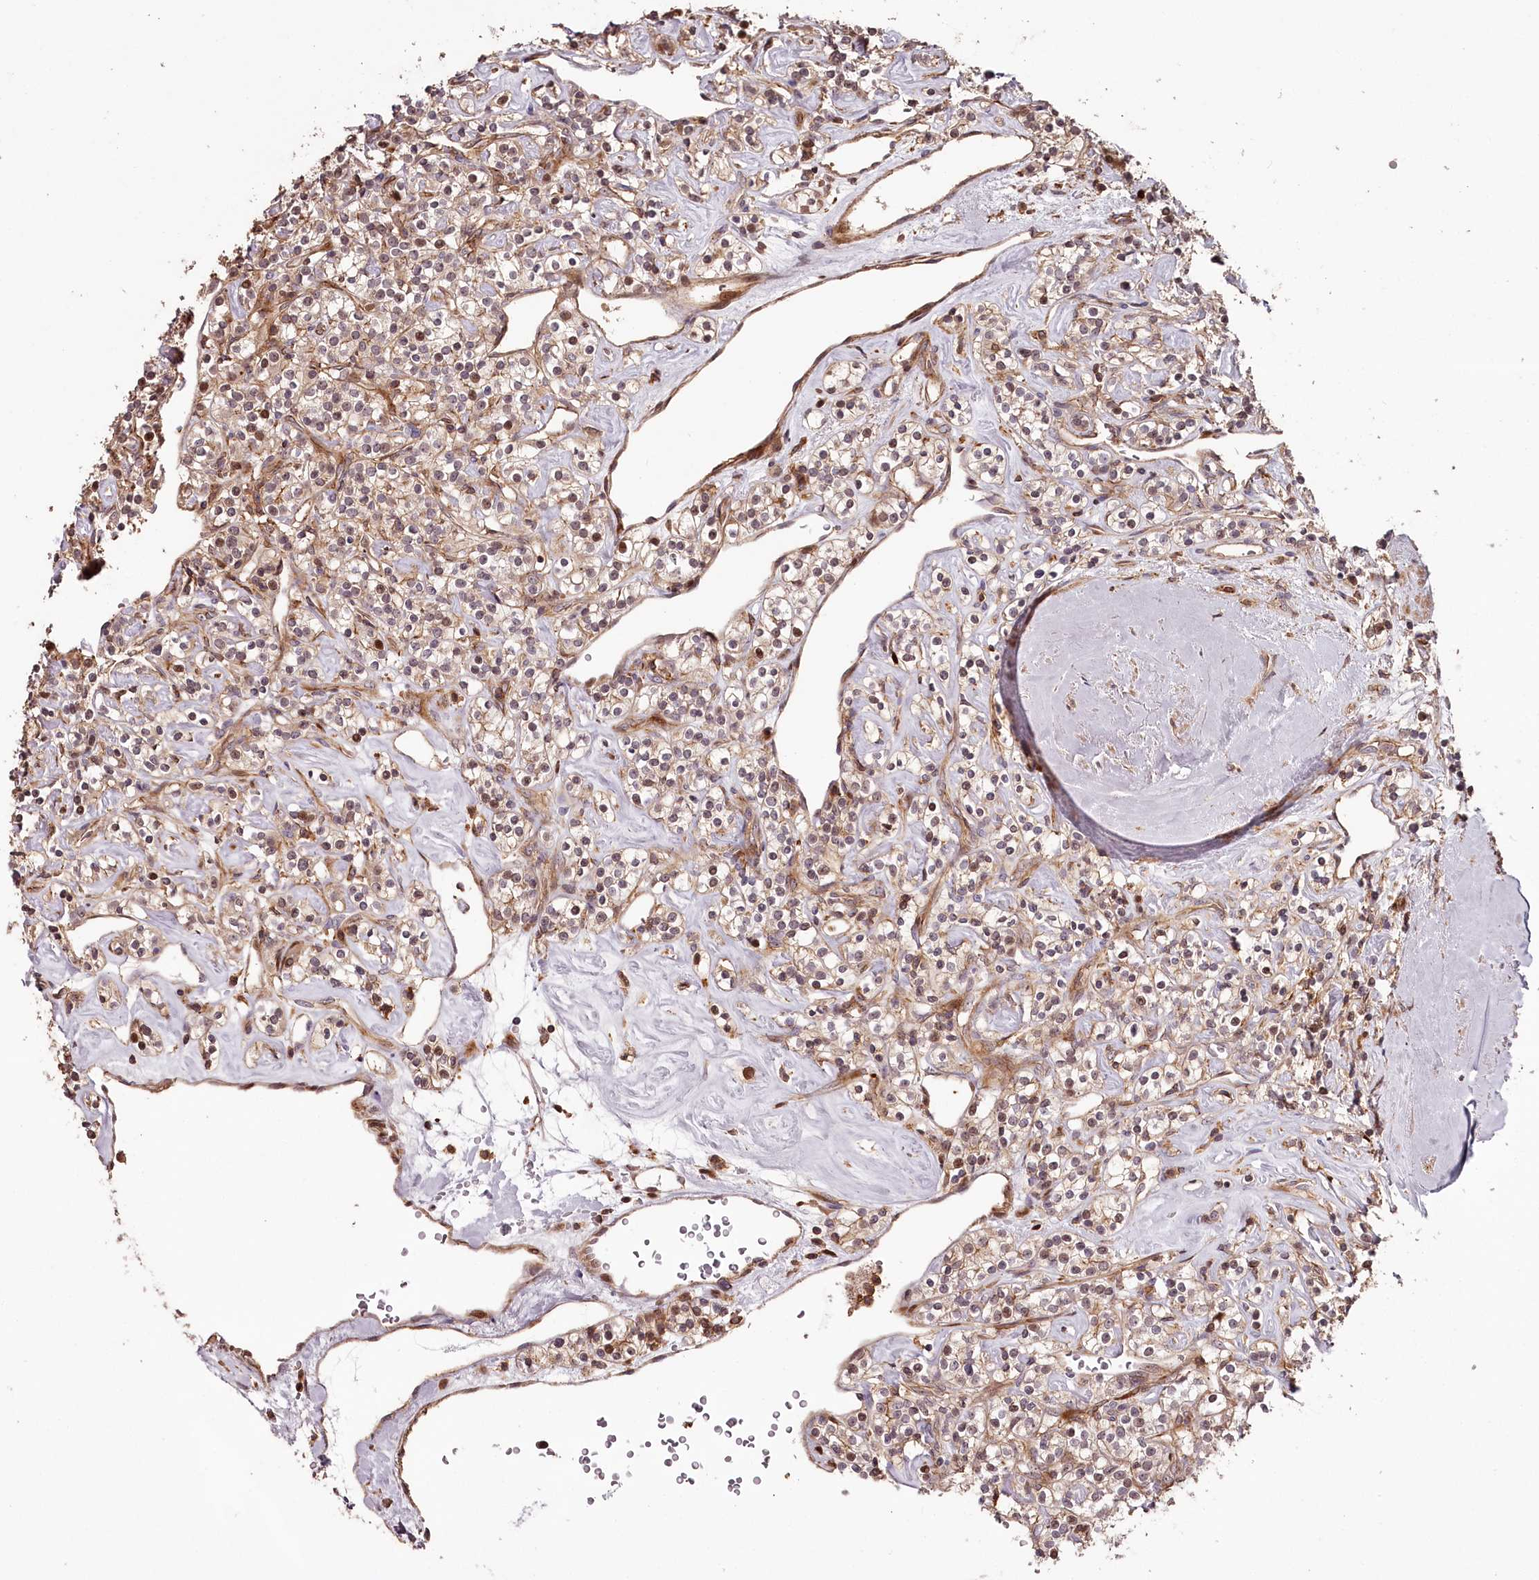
{"staining": {"intensity": "weak", "quantity": "25%-75%", "location": "cytoplasmic/membranous,nuclear"}, "tissue": "renal cancer", "cell_type": "Tumor cells", "image_type": "cancer", "snomed": [{"axis": "morphology", "description": "Adenocarcinoma, NOS"}, {"axis": "topography", "description": "Kidney"}], "caption": "A brown stain labels weak cytoplasmic/membranous and nuclear expression of a protein in renal adenocarcinoma tumor cells. Nuclei are stained in blue.", "gene": "KIF14", "patient": {"sex": "male", "age": 77}}